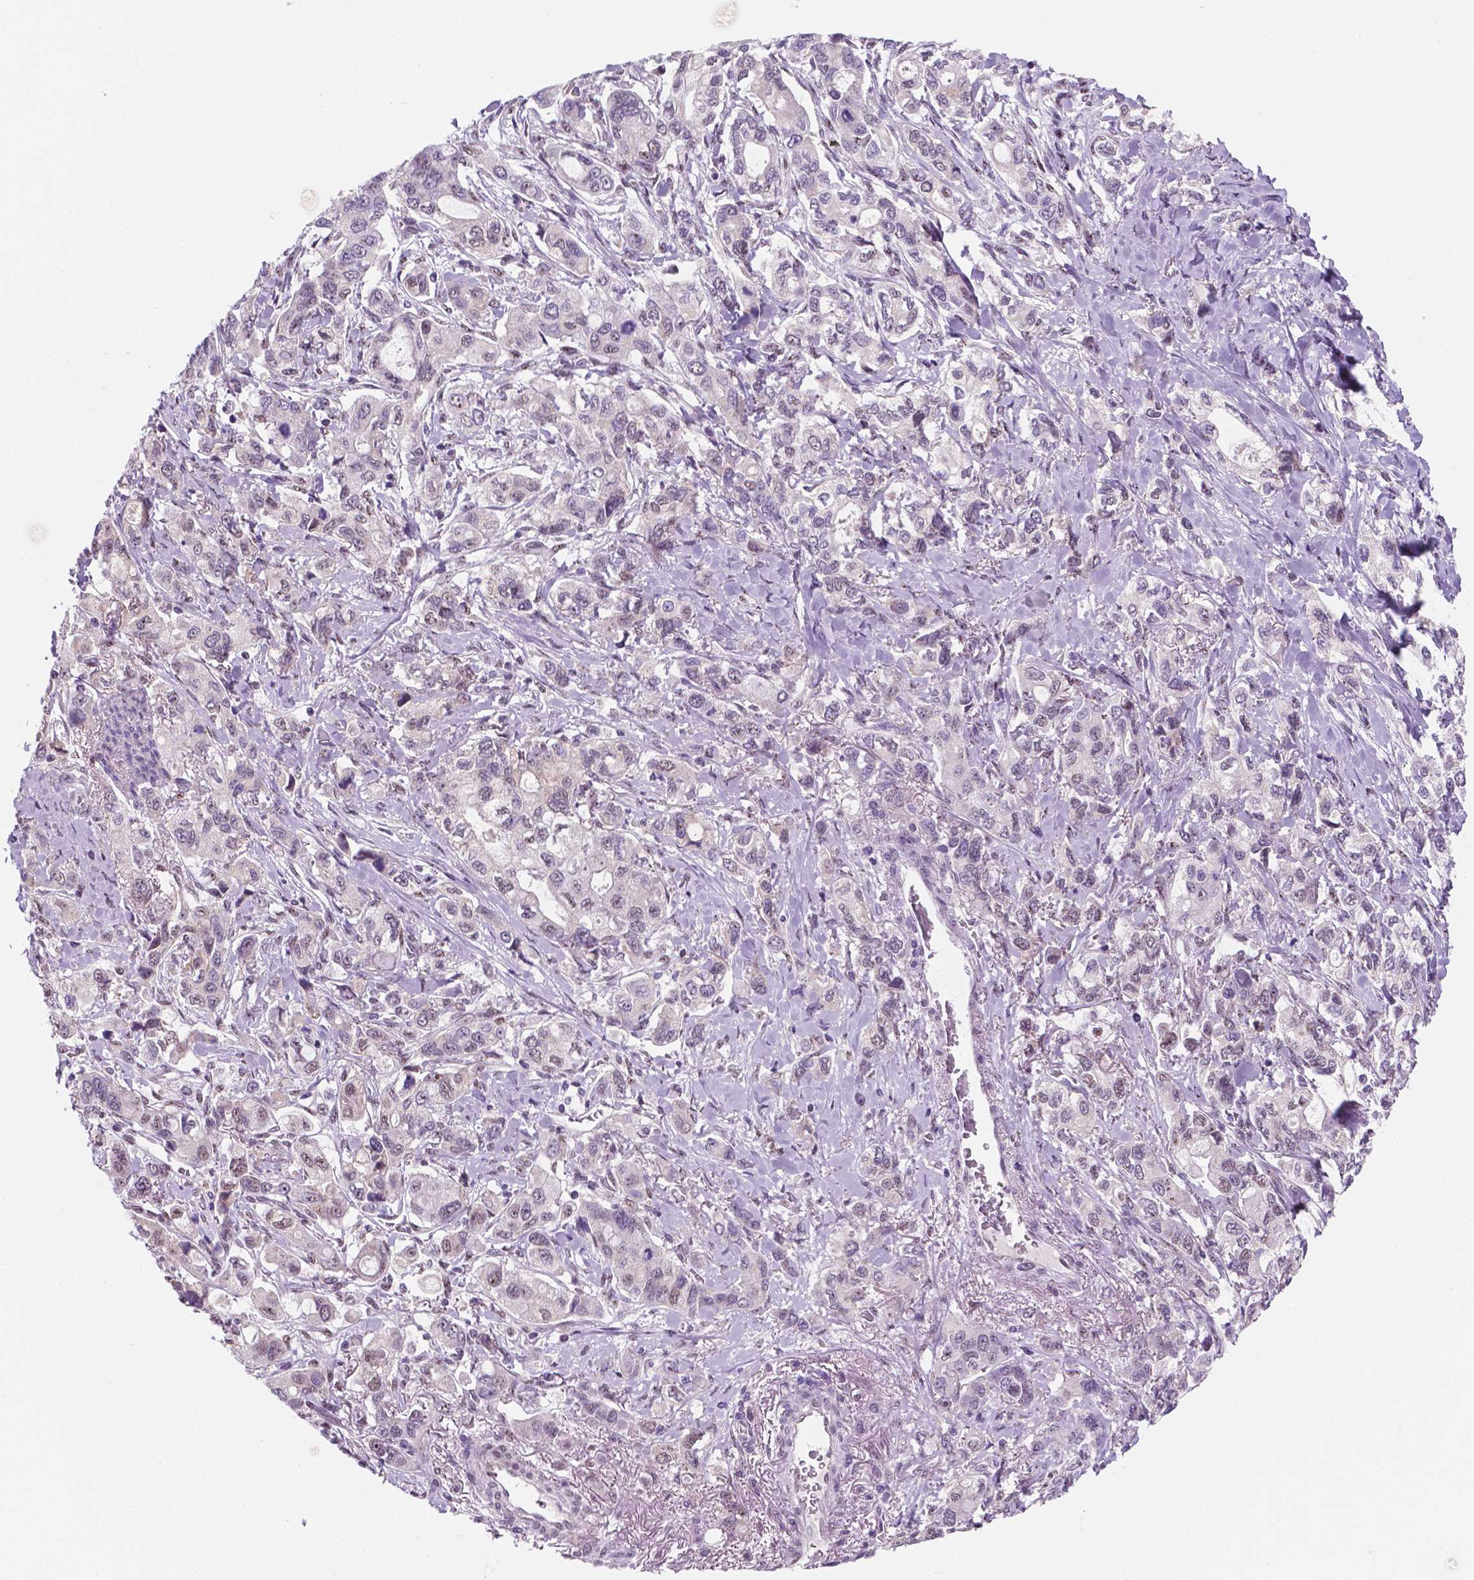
{"staining": {"intensity": "weak", "quantity": "<25%", "location": "nuclear"}, "tissue": "stomach cancer", "cell_type": "Tumor cells", "image_type": "cancer", "snomed": [{"axis": "morphology", "description": "Adenocarcinoma, NOS"}, {"axis": "topography", "description": "Stomach"}], "caption": "Protein analysis of stomach adenocarcinoma demonstrates no significant staining in tumor cells.", "gene": "C18orf21", "patient": {"sex": "male", "age": 63}}